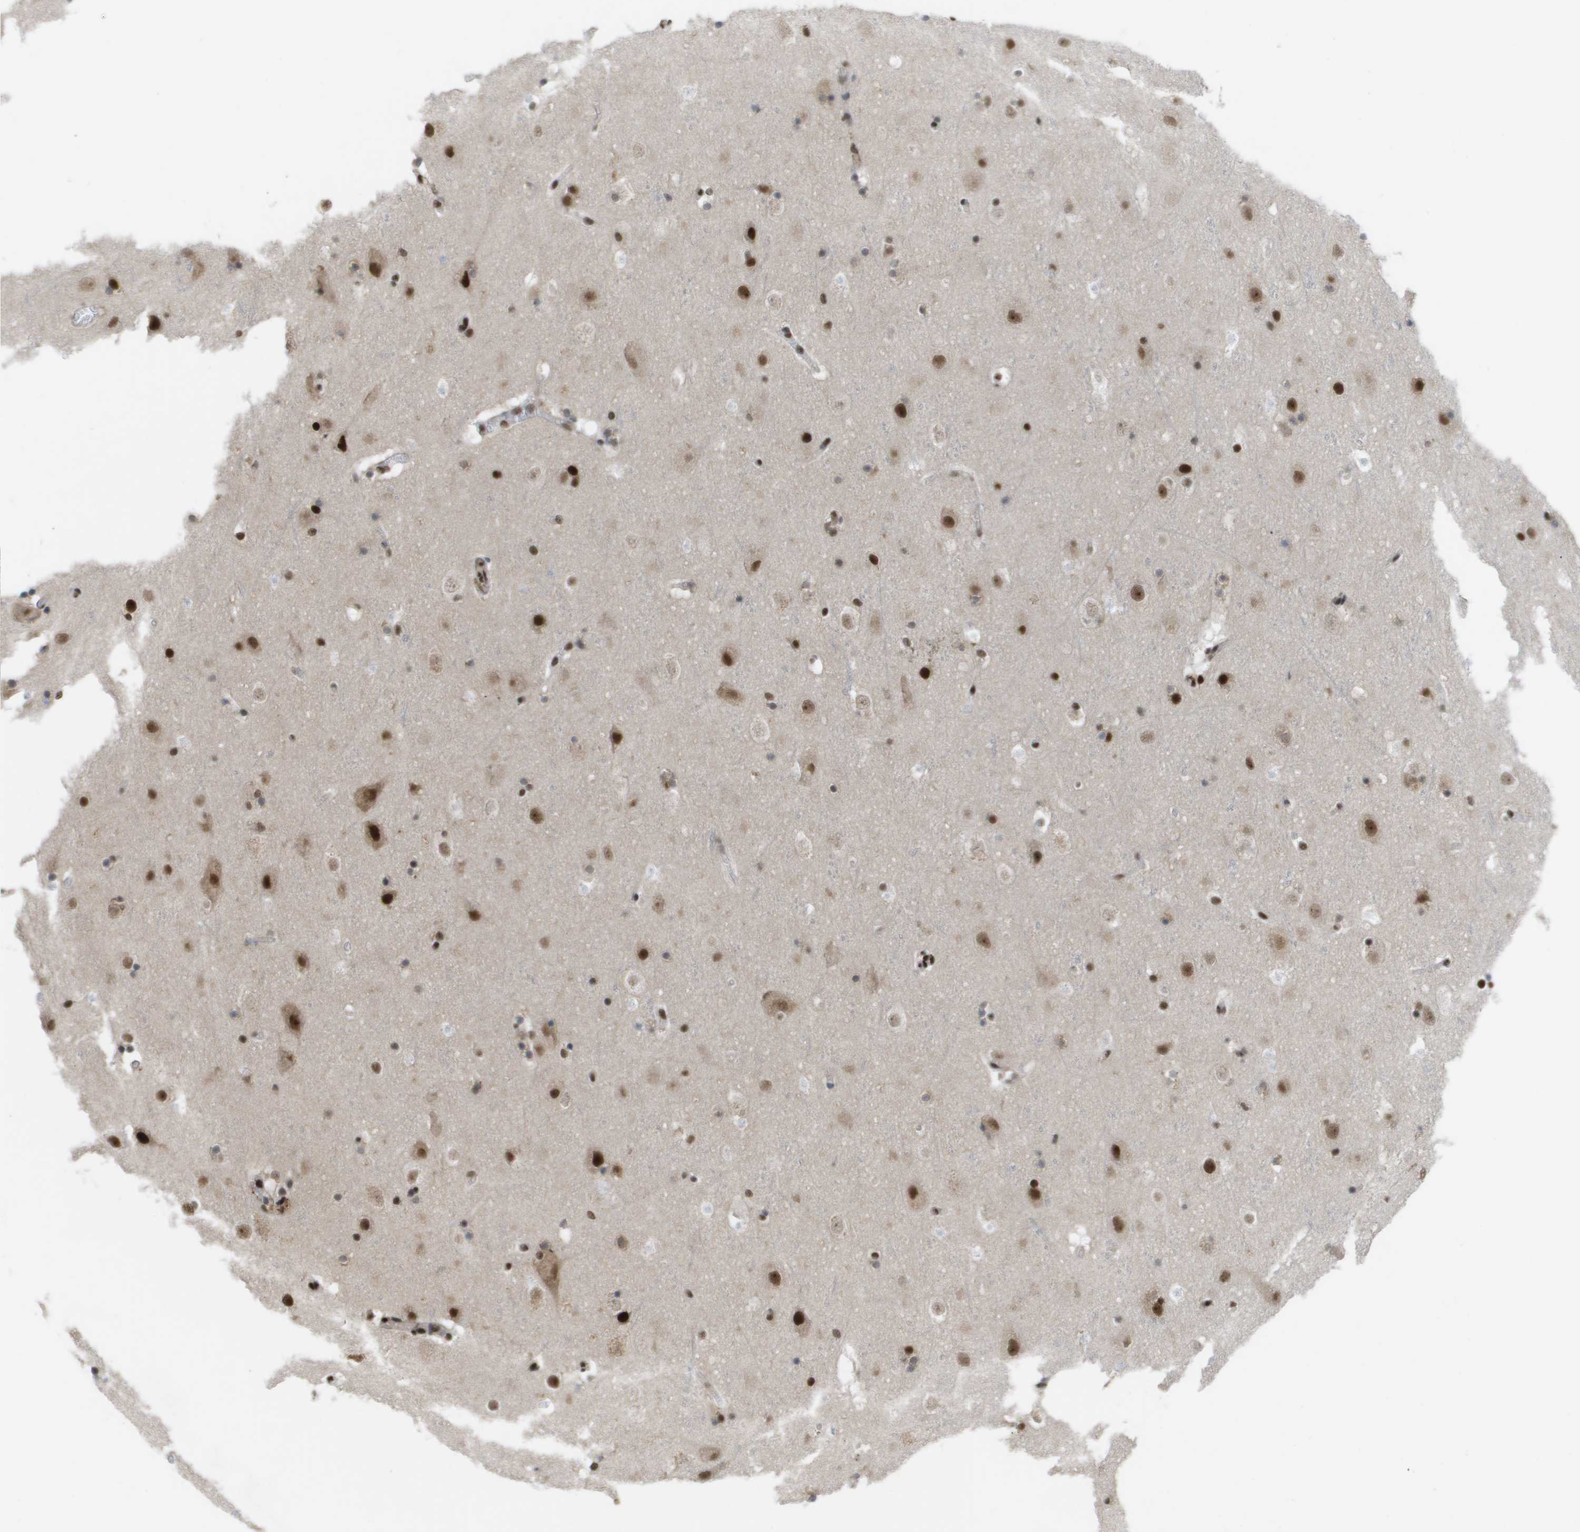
{"staining": {"intensity": "moderate", "quantity": ">75%", "location": "nuclear"}, "tissue": "cerebral cortex", "cell_type": "Endothelial cells", "image_type": "normal", "snomed": [{"axis": "morphology", "description": "Normal tissue, NOS"}, {"axis": "topography", "description": "Cerebral cortex"}], "caption": "Protein expression analysis of benign cerebral cortex displays moderate nuclear expression in approximately >75% of endothelial cells. The staining was performed using DAB, with brown indicating positive protein expression. Nuclei are stained blue with hematoxylin.", "gene": "CDT1", "patient": {"sex": "male", "age": 45}}